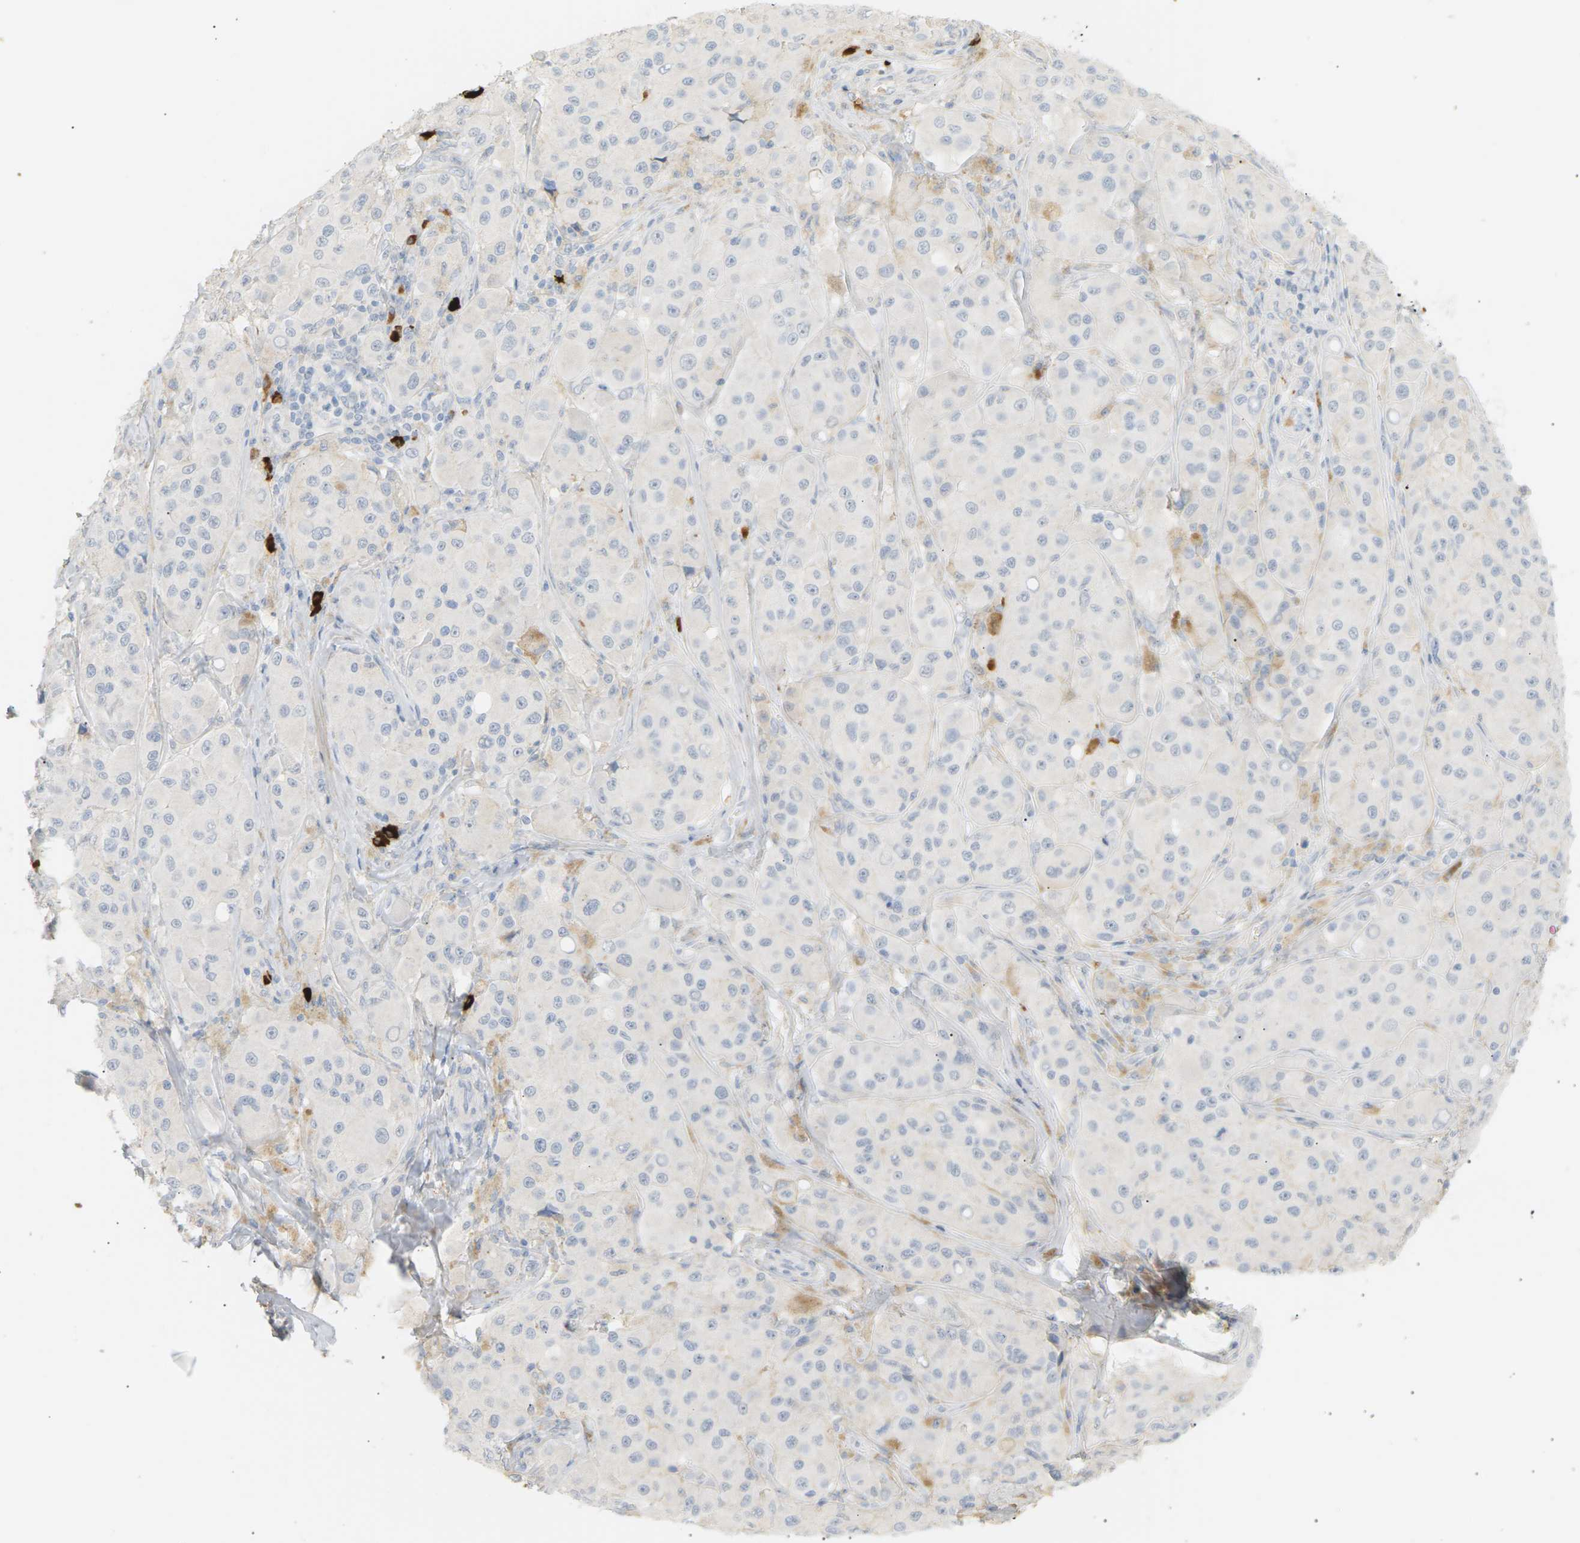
{"staining": {"intensity": "negative", "quantity": "none", "location": "none"}, "tissue": "melanoma", "cell_type": "Tumor cells", "image_type": "cancer", "snomed": [{"axis": "morphology", "description": "Malignant melanoma, NOS"}, {"axis": "topography", "description": "Skin"}], "caption": "High power microscopy micrograph of an immunohistochemistry (IHC) photomicrograph of malignant melanoma, revealing no significant expression in tumor cells.", "gene": "IGLC3", "patient": {"sex": "male", "age": 84}}